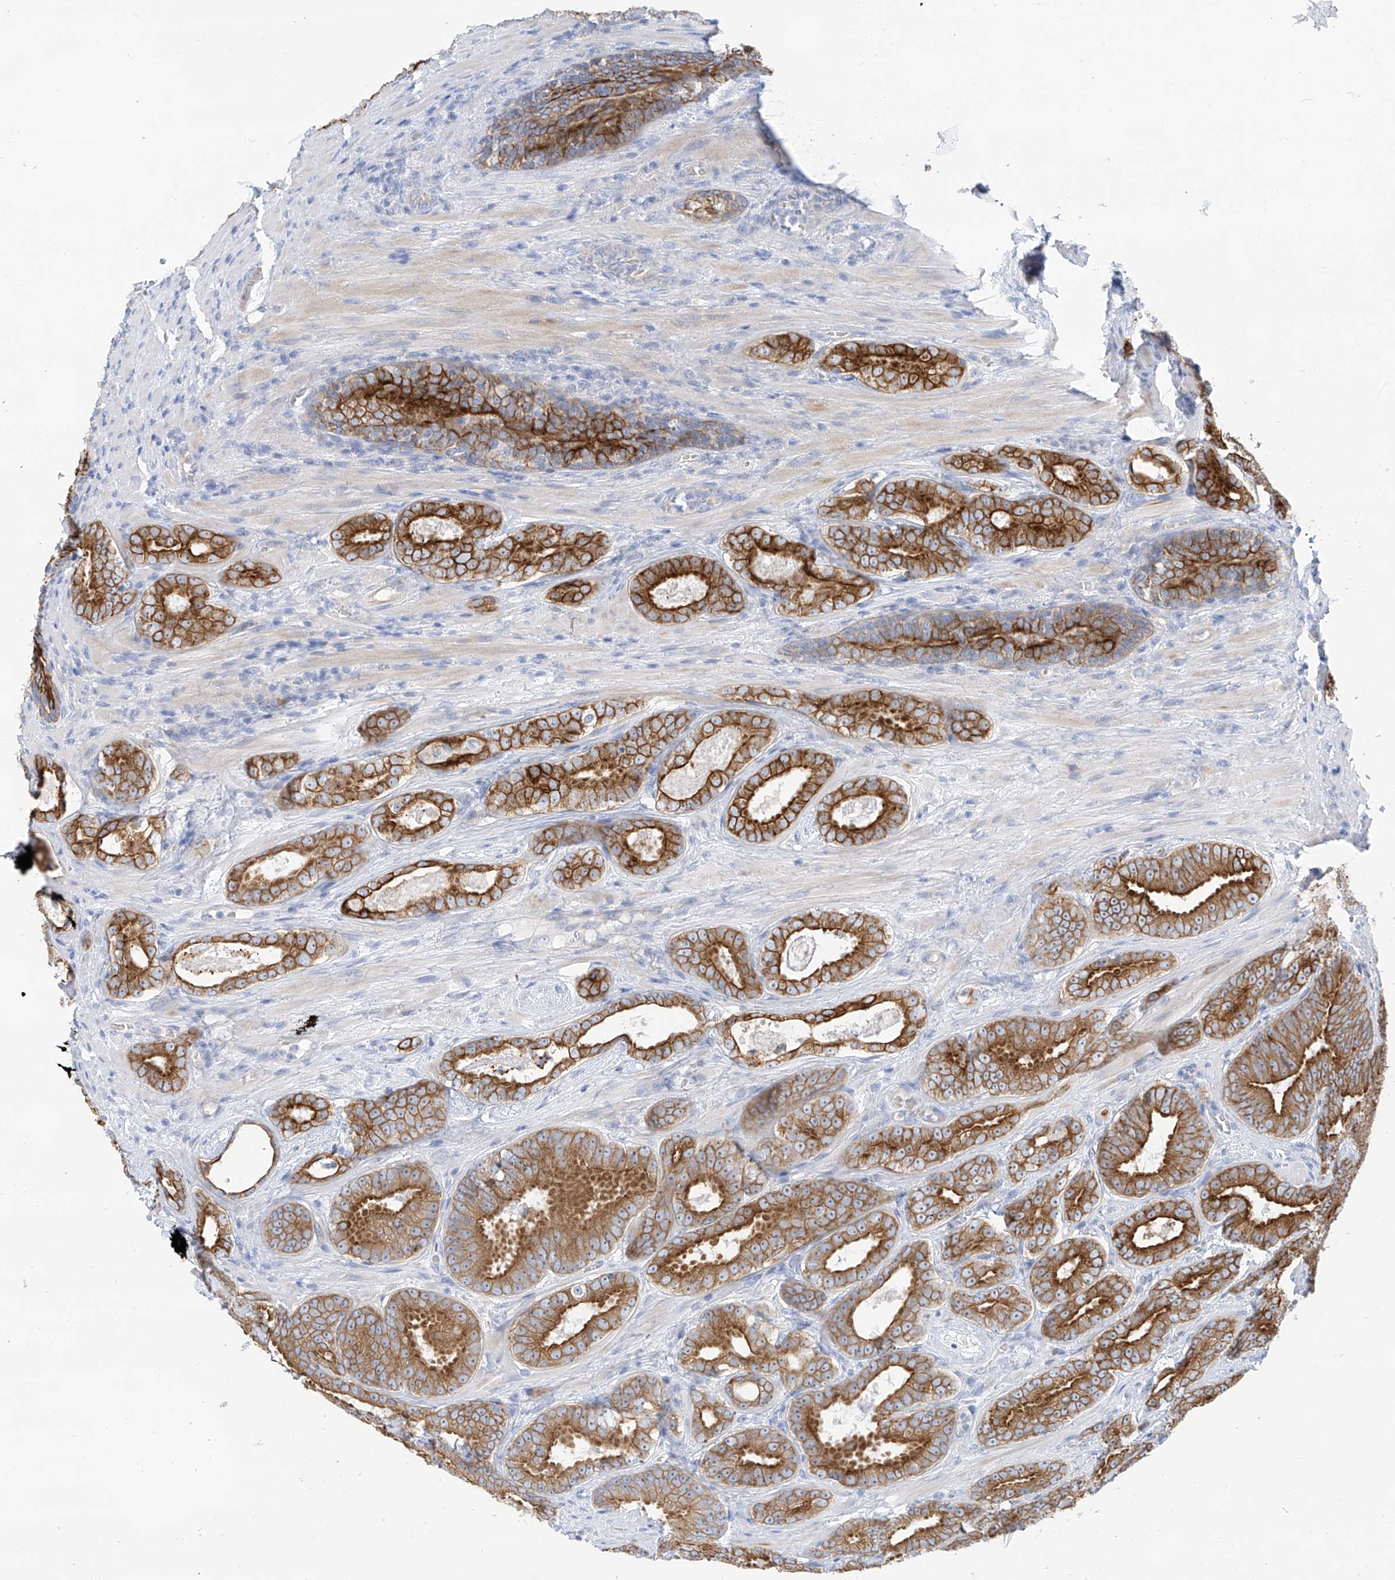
{"staining": {"intensity": "moderate", "quantity": ">75%", "location": "cytoplasmic/membranous"}, "tissue": "prostate cancer", "cell_type": "Tumor cells", "image_type": "cancer", "snomed": [{"axis": "morphology", "description": "Adenocarcinoma, High grade"}, {"axis": "topography", "description": "Prostate"}], "caption": "IHC histopathology image of prostate cancer (adenocarcinoma (high-grade)) stained for a protein (brown), which shows medium levels of moderate cytoplasmic/membranous expression in approximately >75% of tumor cells.", "gene": "PIK3C2B", "patient": {"sex": "male", "age": 66}}